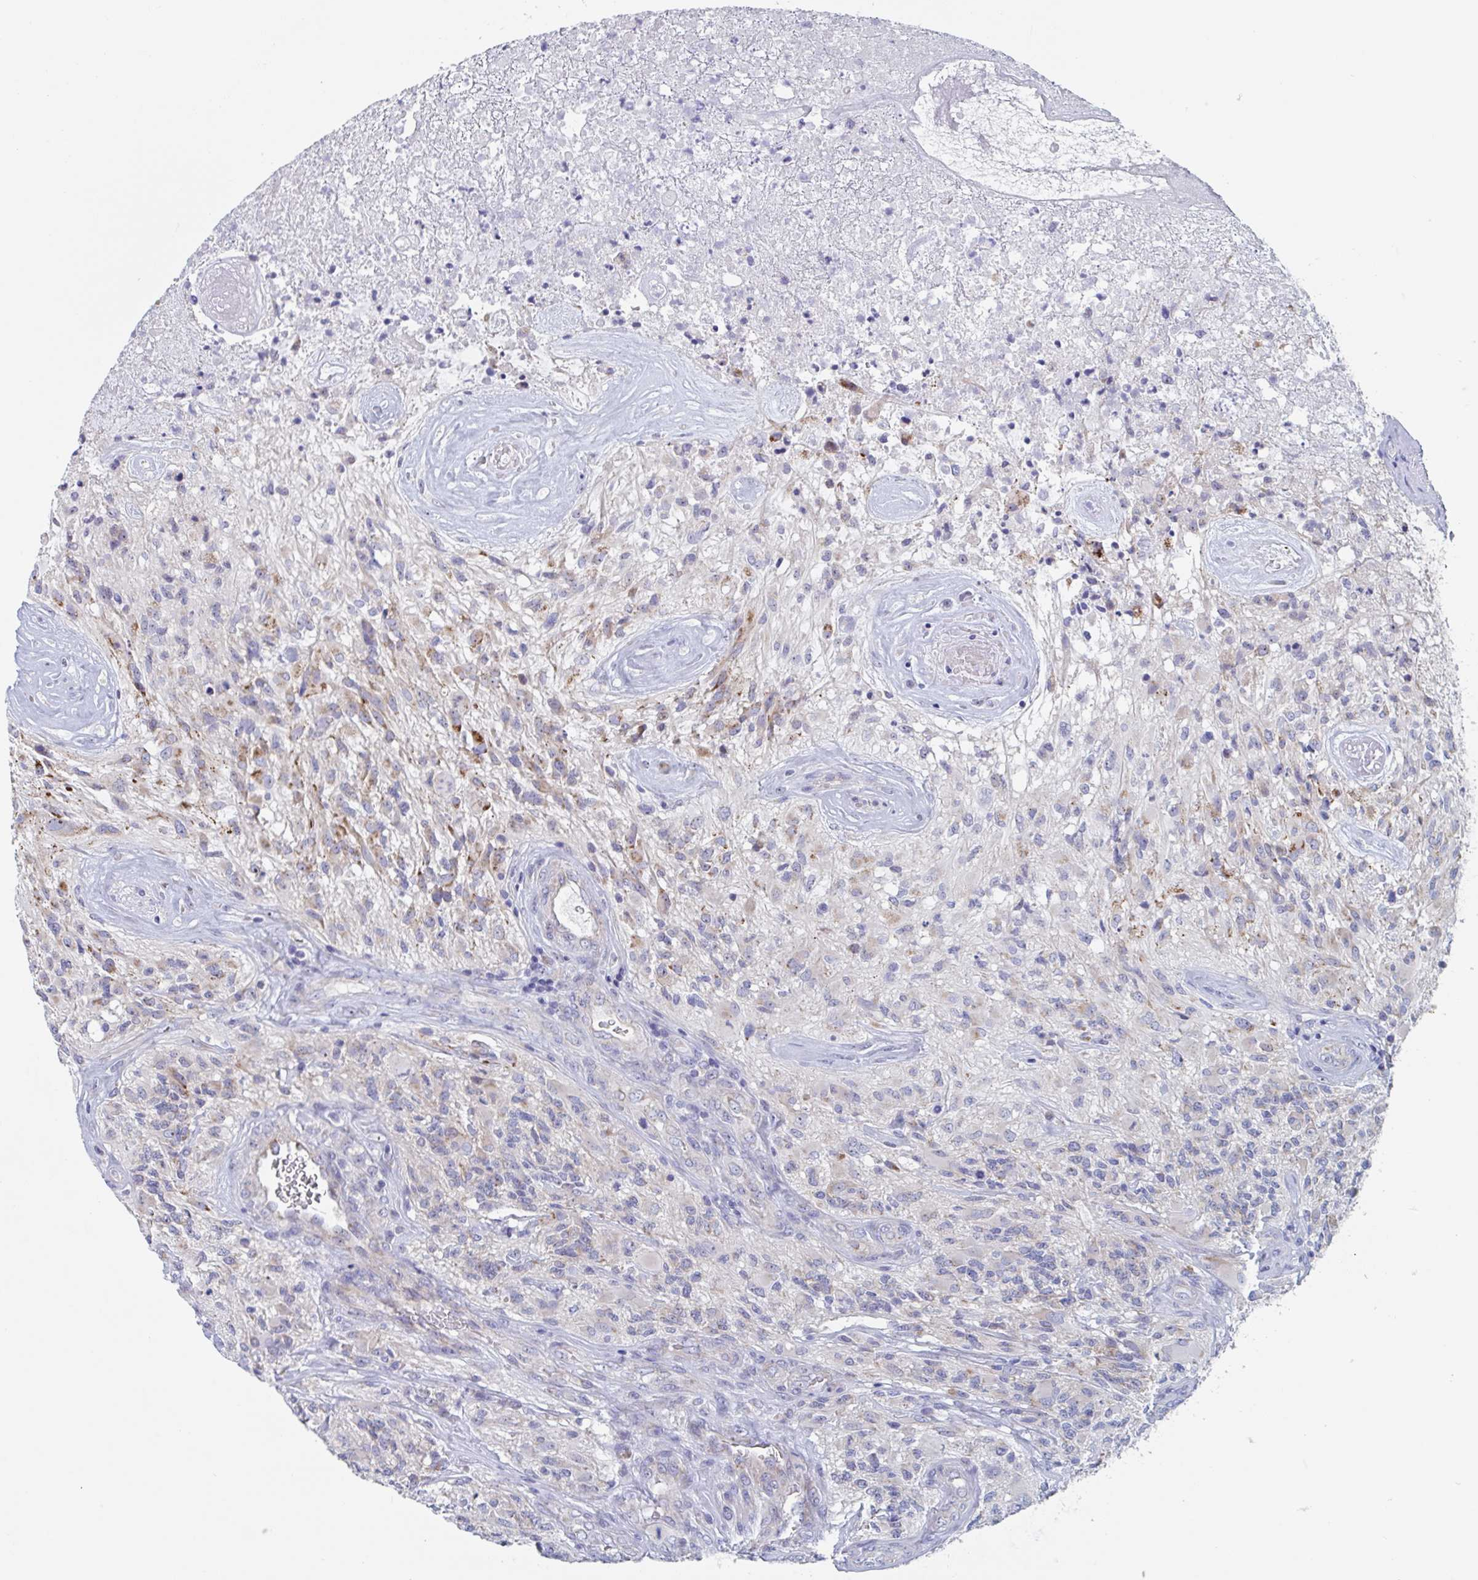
{"staining": {"intensity": "moderate", "quantity": "<25%", "location": "cytoplasmic/membranous"}, "tissue": "glioma", "cell_type": "Tumor cells", "image_type": "cancer", "snomed": [{"axis": "morphology", "description": "Glioma, malignant, High grade"}, {"axis": "topography", "description": "Brain"}], "caption": "The image exhibits staining of glioma, revealing moderate cytoplasmic/membranous protein positivity (brown color) within tumor cells.", "gene": "MRPL53", "patient": {"sex": "female", "age": 65}}